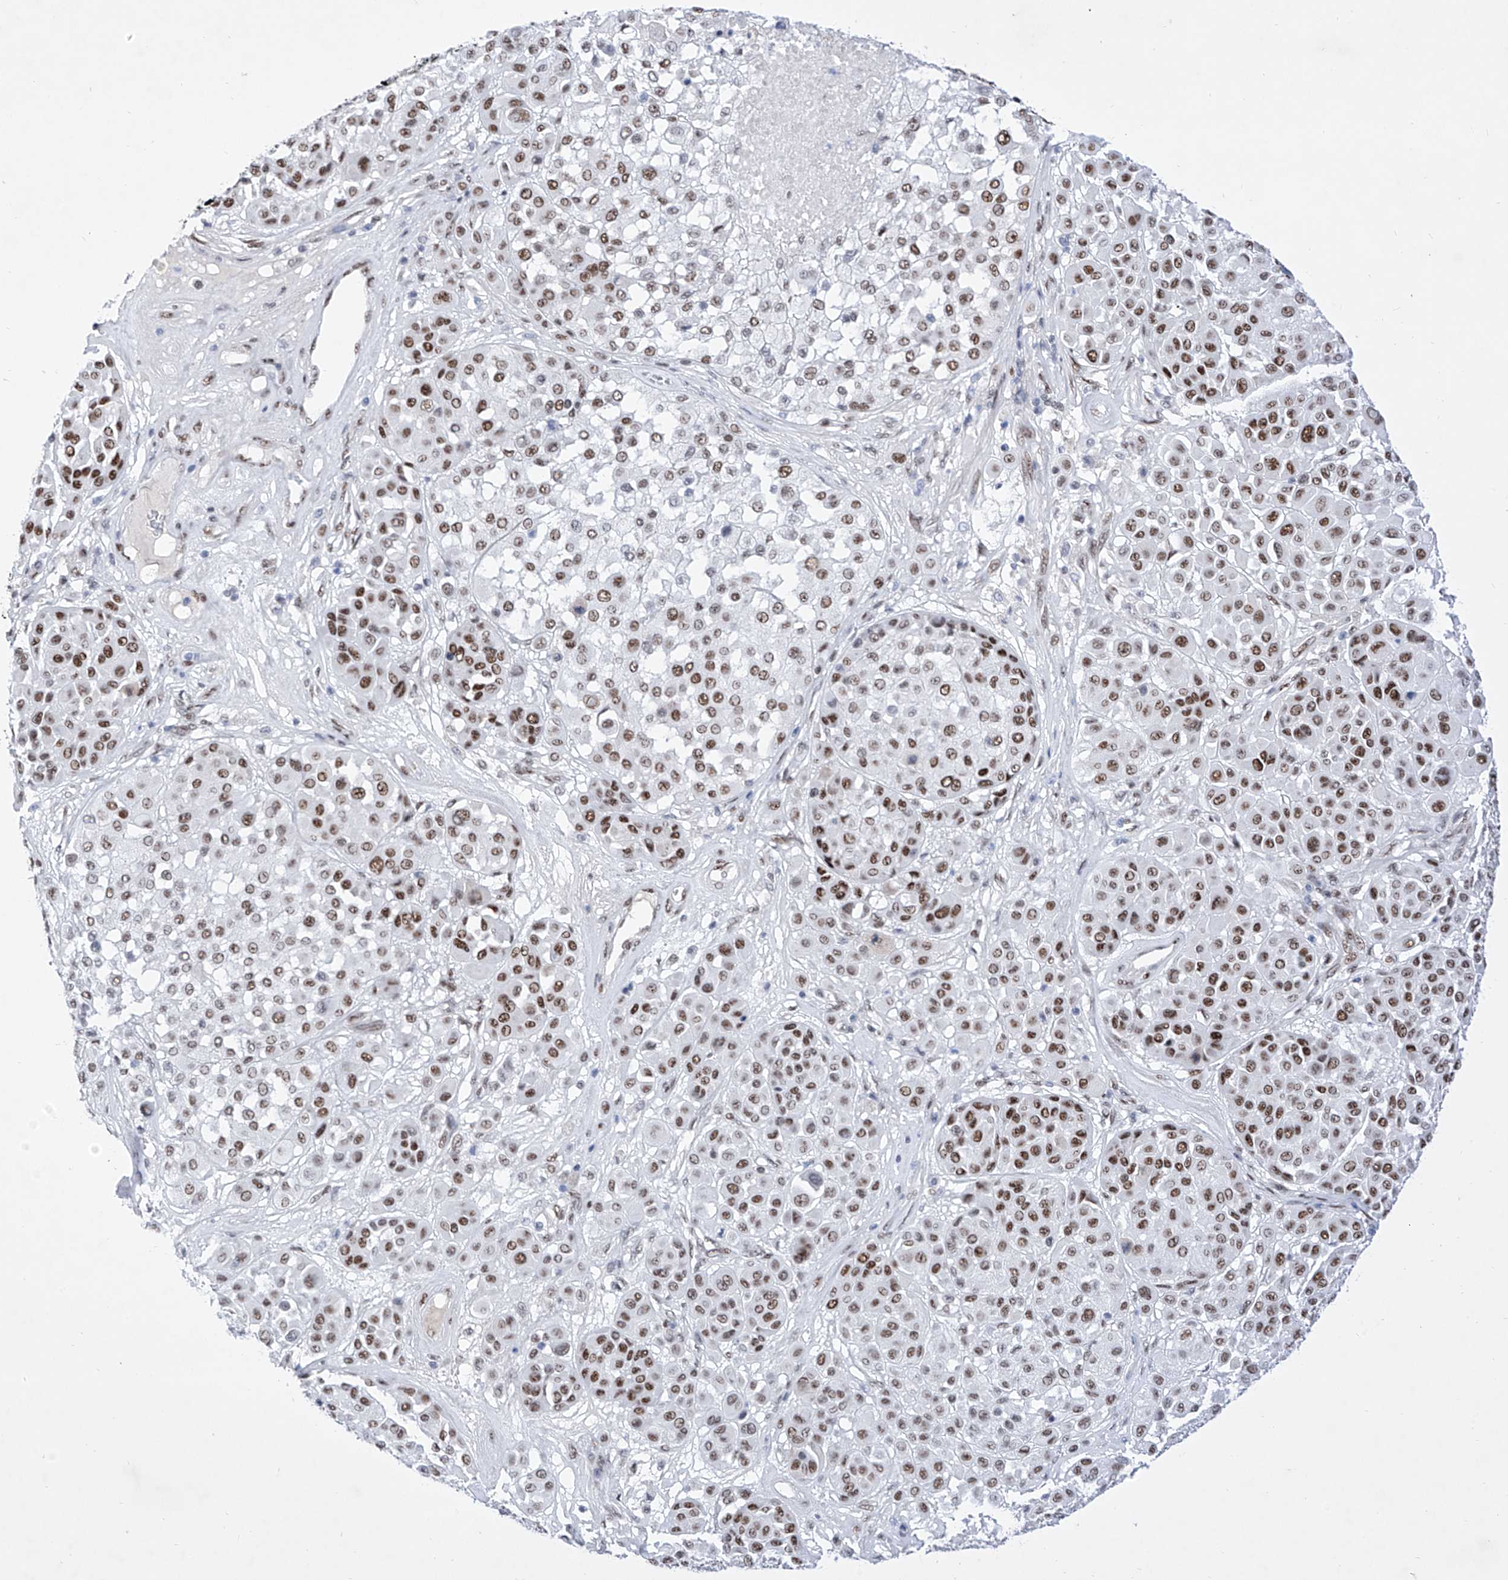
{"staining": {"intensity": "moderate", "quantity": ">75%", "location": "nuclear"}, "tissue": "melanoma", "cell_type": "Tumor cells", "image_type": "cancer", "snomed": [{"axis": "morphology", "description": "Malignant melanoma, Metastatic site"}, {"axis": "topography", "description": "Soft tissue"}], "caption": "A medium amount of moderate nuclear positivity is identified in about >75% of tumor cells in melanoma tissue. Nuclei are stained in blue.", "gene": "ATN1", "patient": {"sex": "male", "age": 41}}